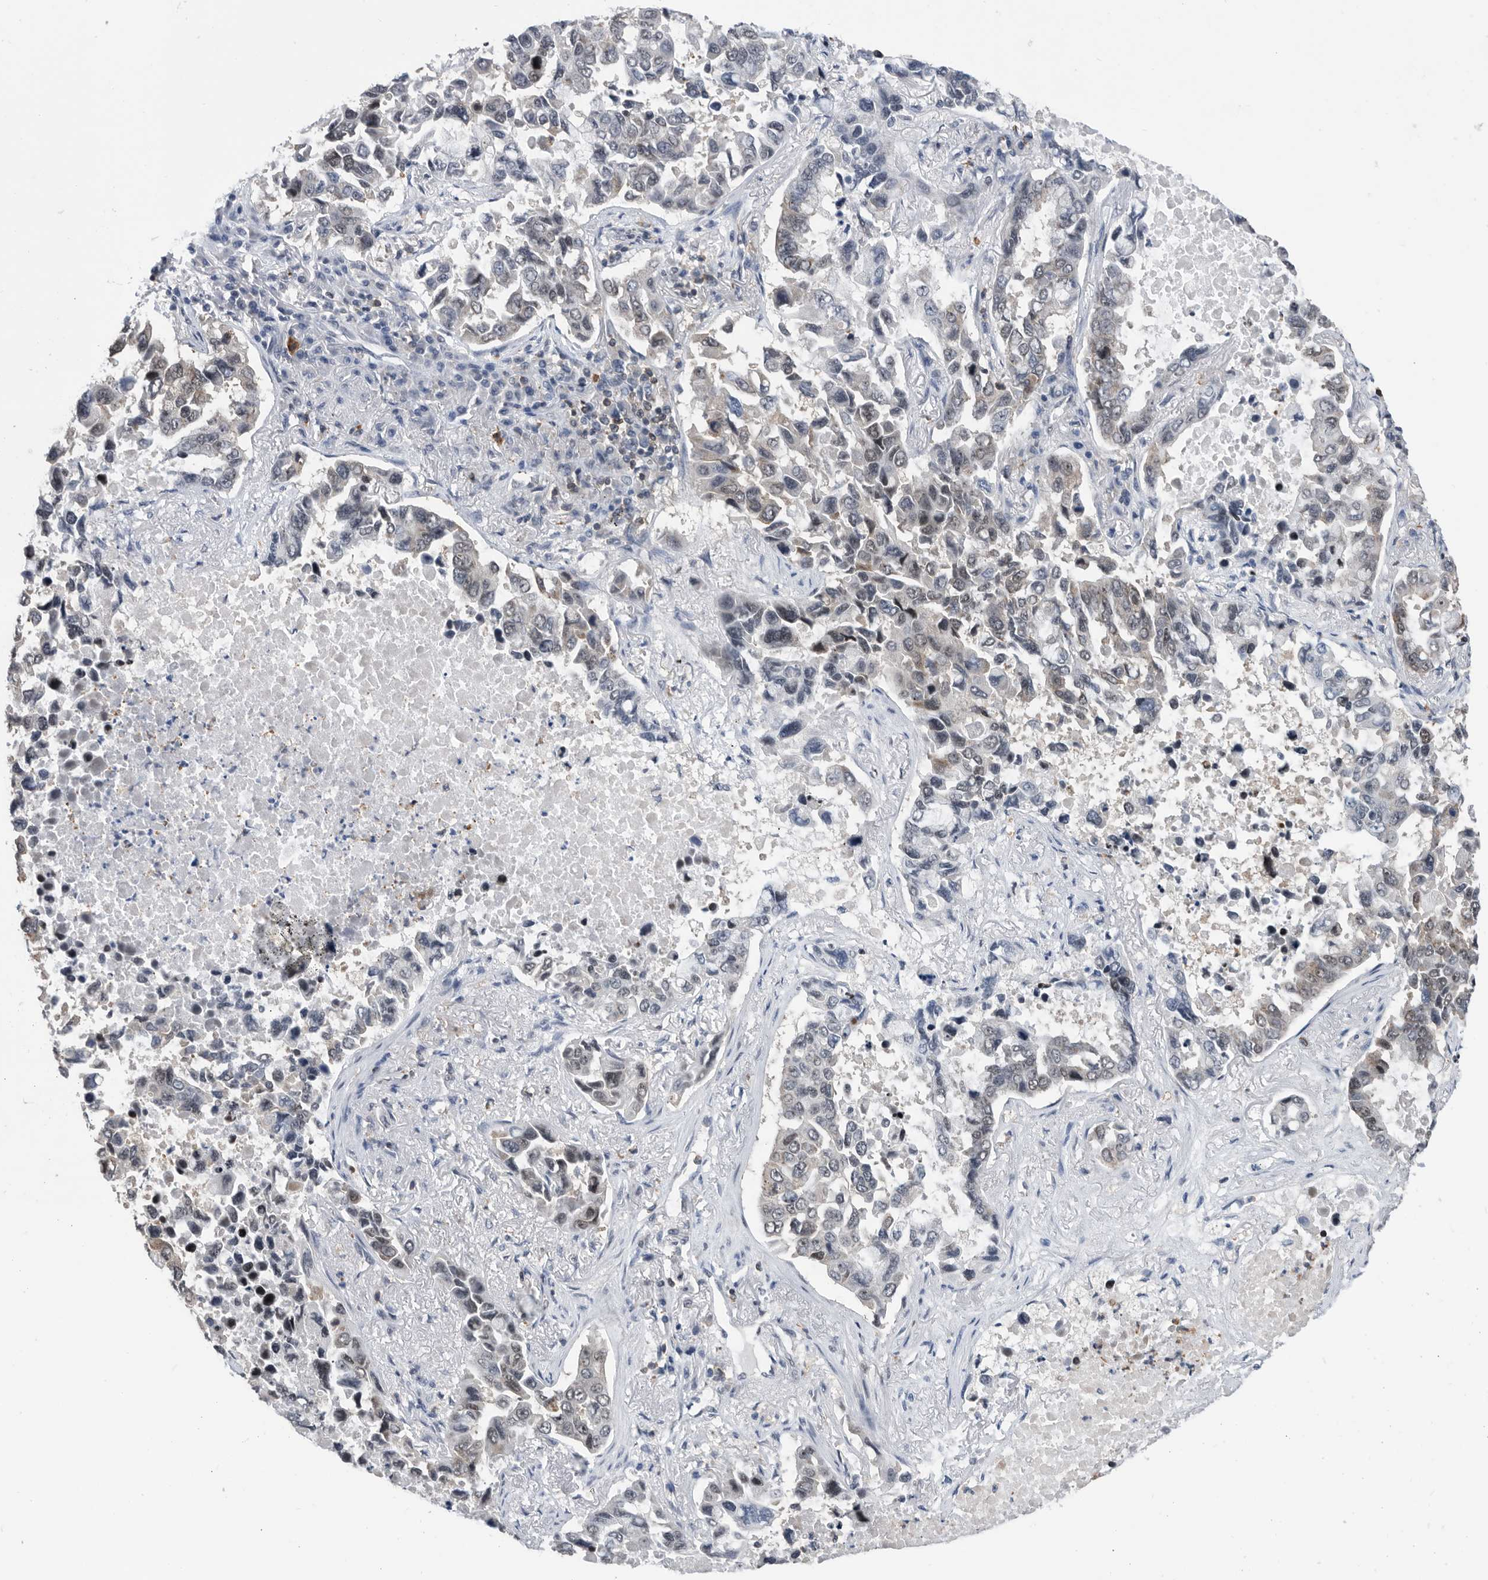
{"staining": {"intensity": "negative", "quantity": "none", "location": "none"}, "tissue": "lung cancer", "cell_type": "Tumor cells", "image_type": "cancer", "snomed": [{"axis": "morphology", "description": "Adenocarcinoma, NOS"}, {"axis": "topography", "description": "Lung"}], "caption": "There is no significant staining in tumor cells of lung cancer (adenocarcinoma).", "gene": "ZNF260", "patient": {"sex": "male", "age": 64}}